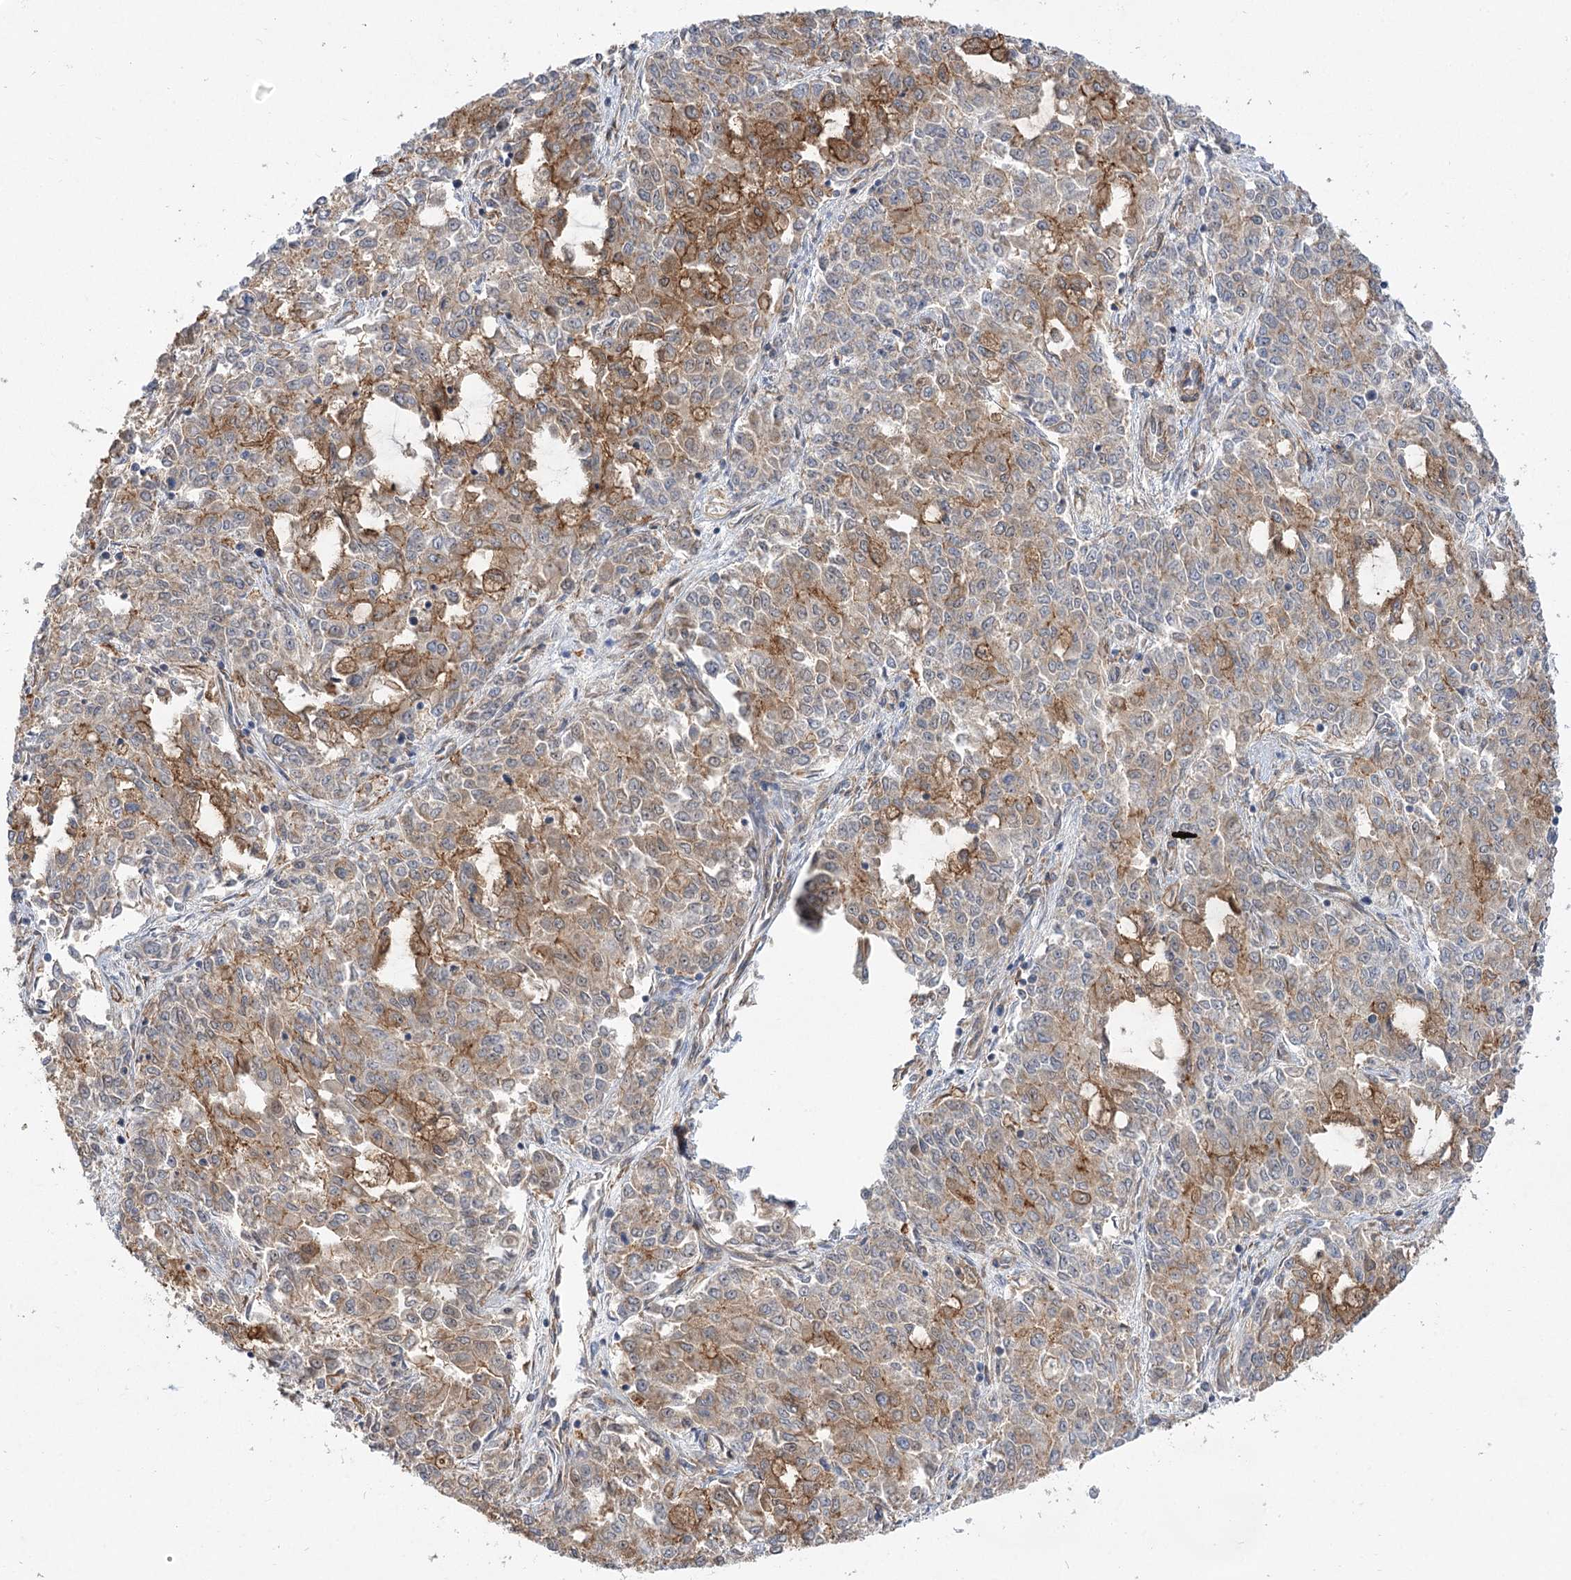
{"staining": {"intensity": "moderate", "quantity": ">75%", "location": "cytoplasmic/membranous"}, "tissue": "endometrial cancer", "cell_type": "Tumor cells", "image_type": "cancer", "snomed": [{"axis": "morphology", "description": "Adenocarcinoma, NOS"}, {"axis": "topography", "description": "Endometrium"}], "caption": "Endometrial cancer was stained to show a protein in brown. There is medium levels of moderate cytoplasmic/membranous positivity in about >75% of tumor cells. The protein is shown in brown color, while the nuclei are stained blue.", "gene": "SH3BP5L", "patient": {"sex": "female", "age": 50}}